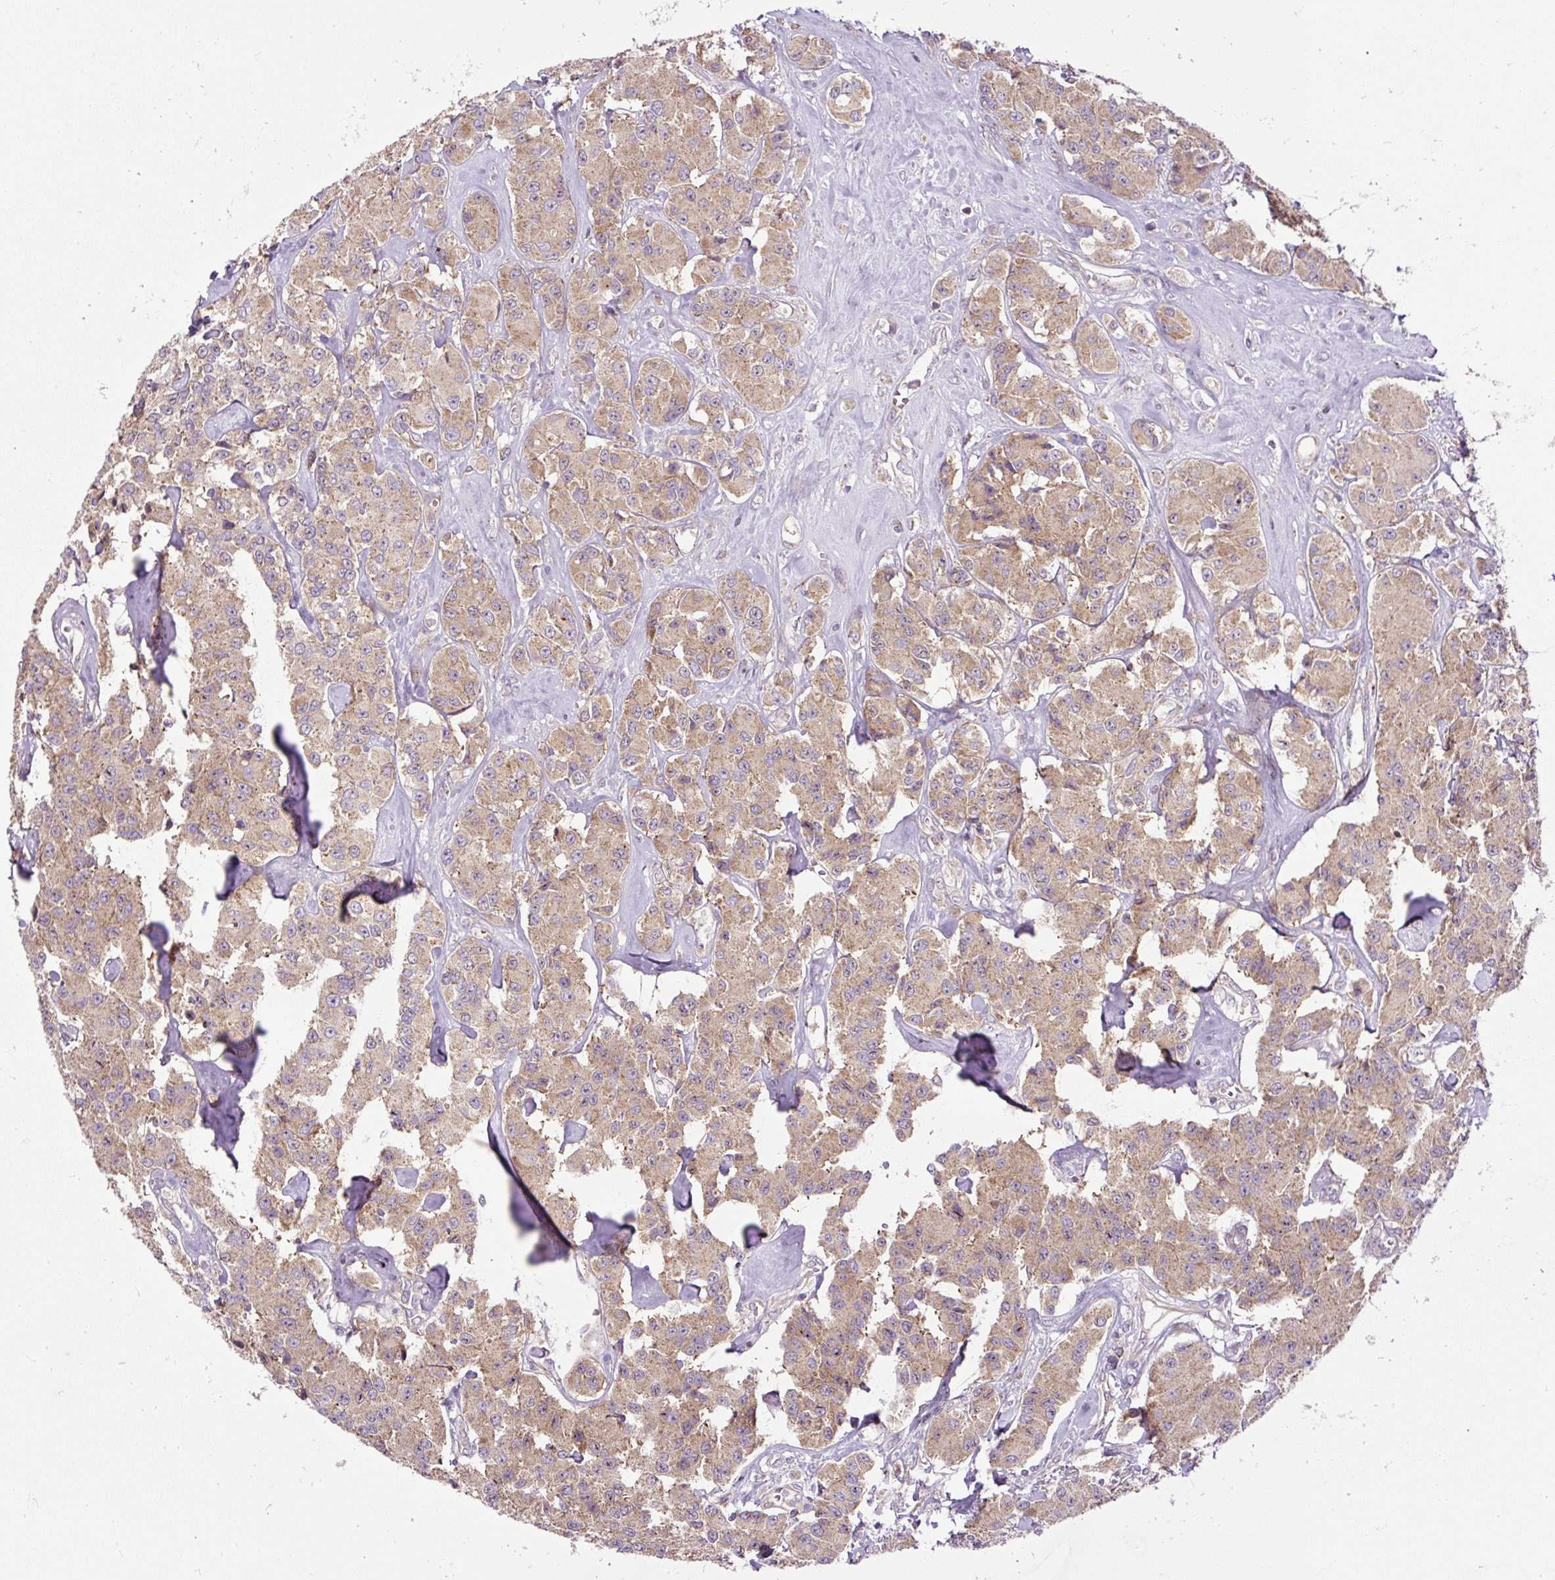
{"staining": {"intensity": "moderate", "quantity": ">75%", "location": "cytoplasmic/membranous"}, "tissue": "carcinoid", "cell_type": "Tumor cells", "image_type": "cancer", "snomed": [{"axis": "morphology", "description": "Carcinoid, malignant, NOS"}, {"axis": "topography", "description": "Pancreas"}], "caption": "Protein staining of malignant carcinoid tissue shows moderate cytoplasmic/membranous positivity in about >75% of tumor cells.", "gene": "ZNF547", "patient": {"sex": "male", "age": 41}}